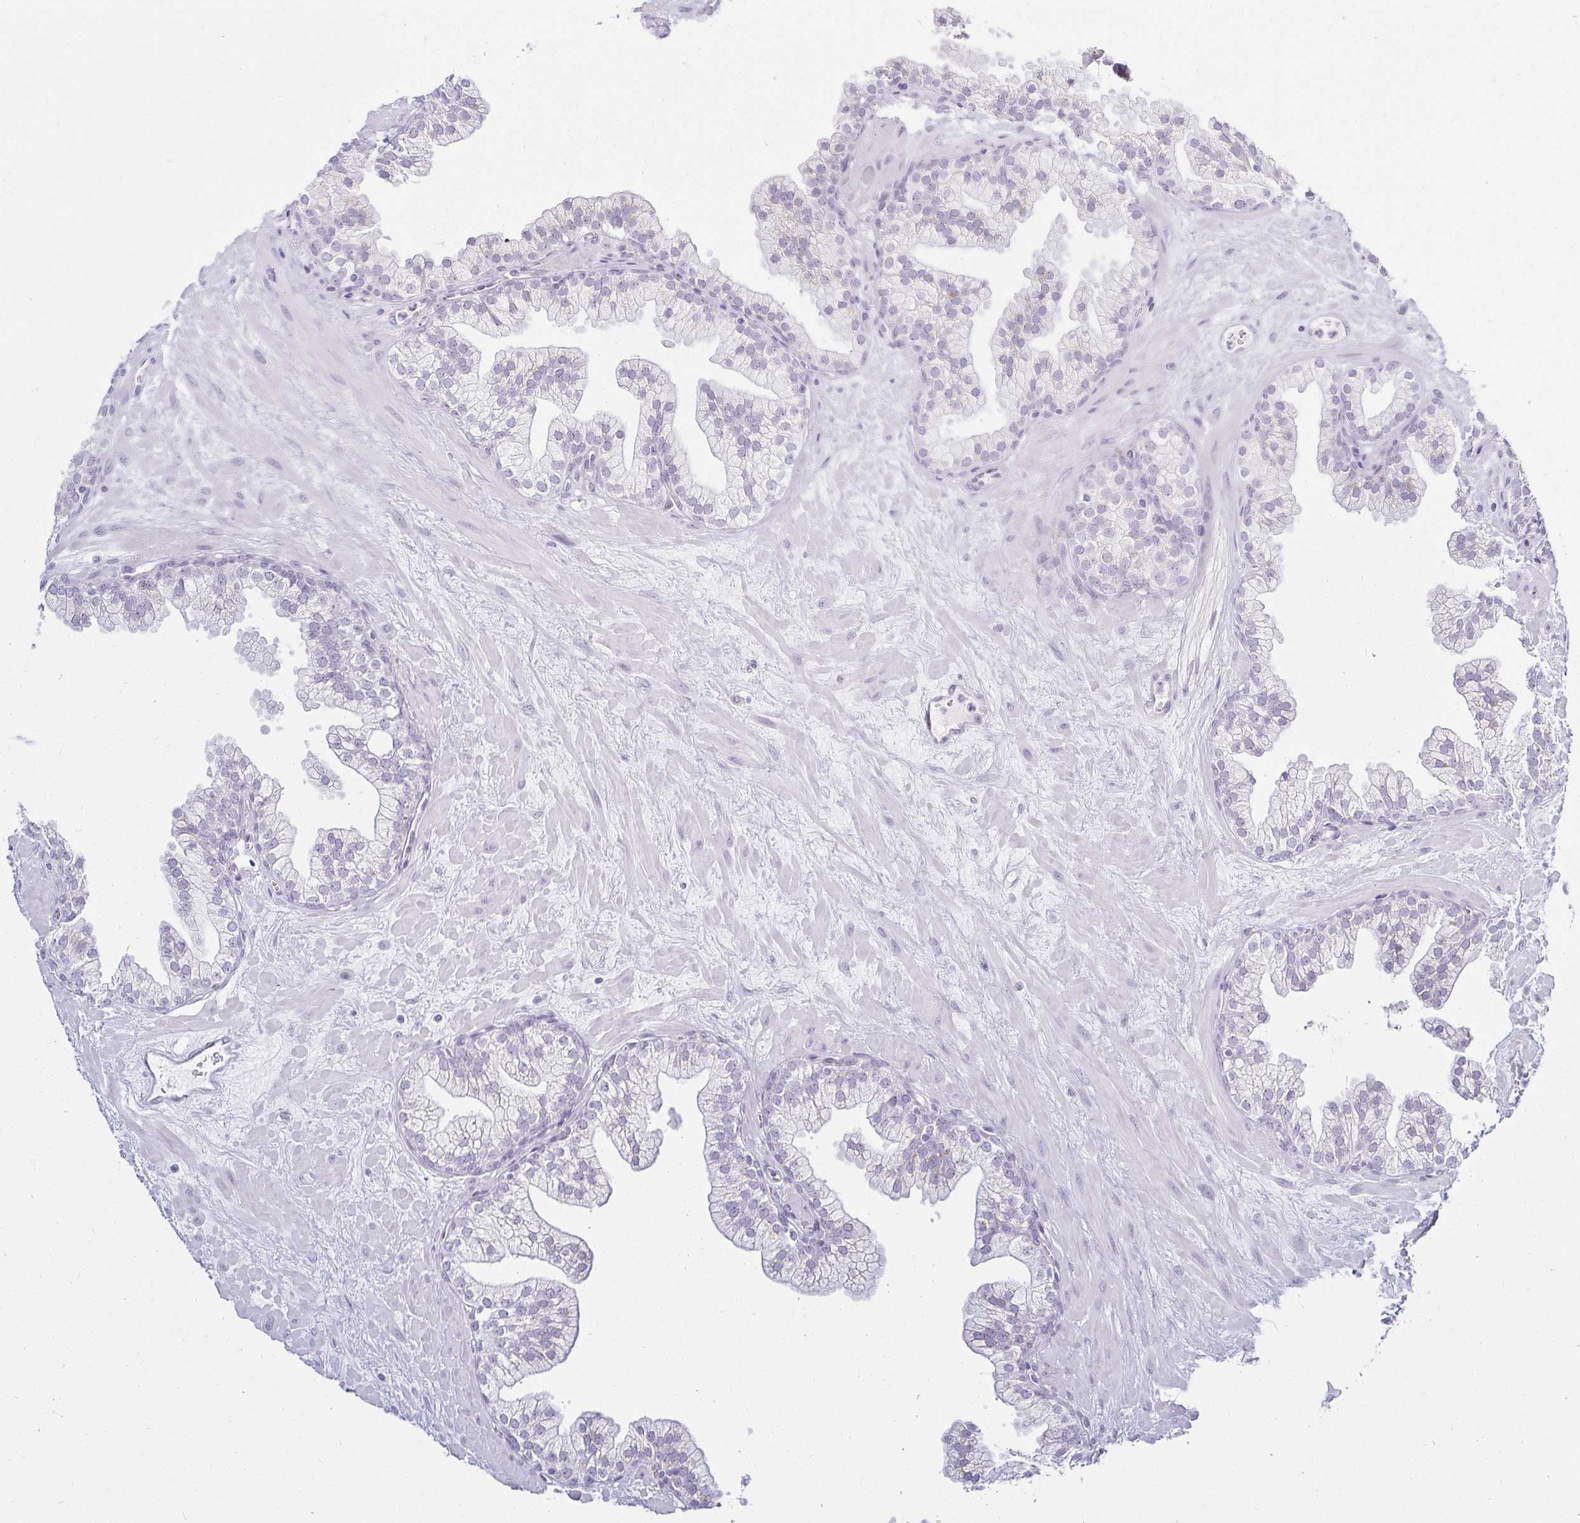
{"staining": {"intensity": "negative", "quantity": "none", "location": "none"}, "tissue": "prostate", "cell_type": "Glandular cells", "image_type": "normal", "snomed": [{"axis": "morphology", "description": "Normal tissue, NOS"}, {"axis": "topography", "description": "Prostate"}, {"axis": "topography", "description": "Peripheral nerve tissue"}], "caption": "A high-resolution image shows immunohistochemistry staining of unremarkable prostate, which displays no significant positivity in glandular cells.", "gene": "ACAN", "patient": {"sex": "male", "age": 61}}